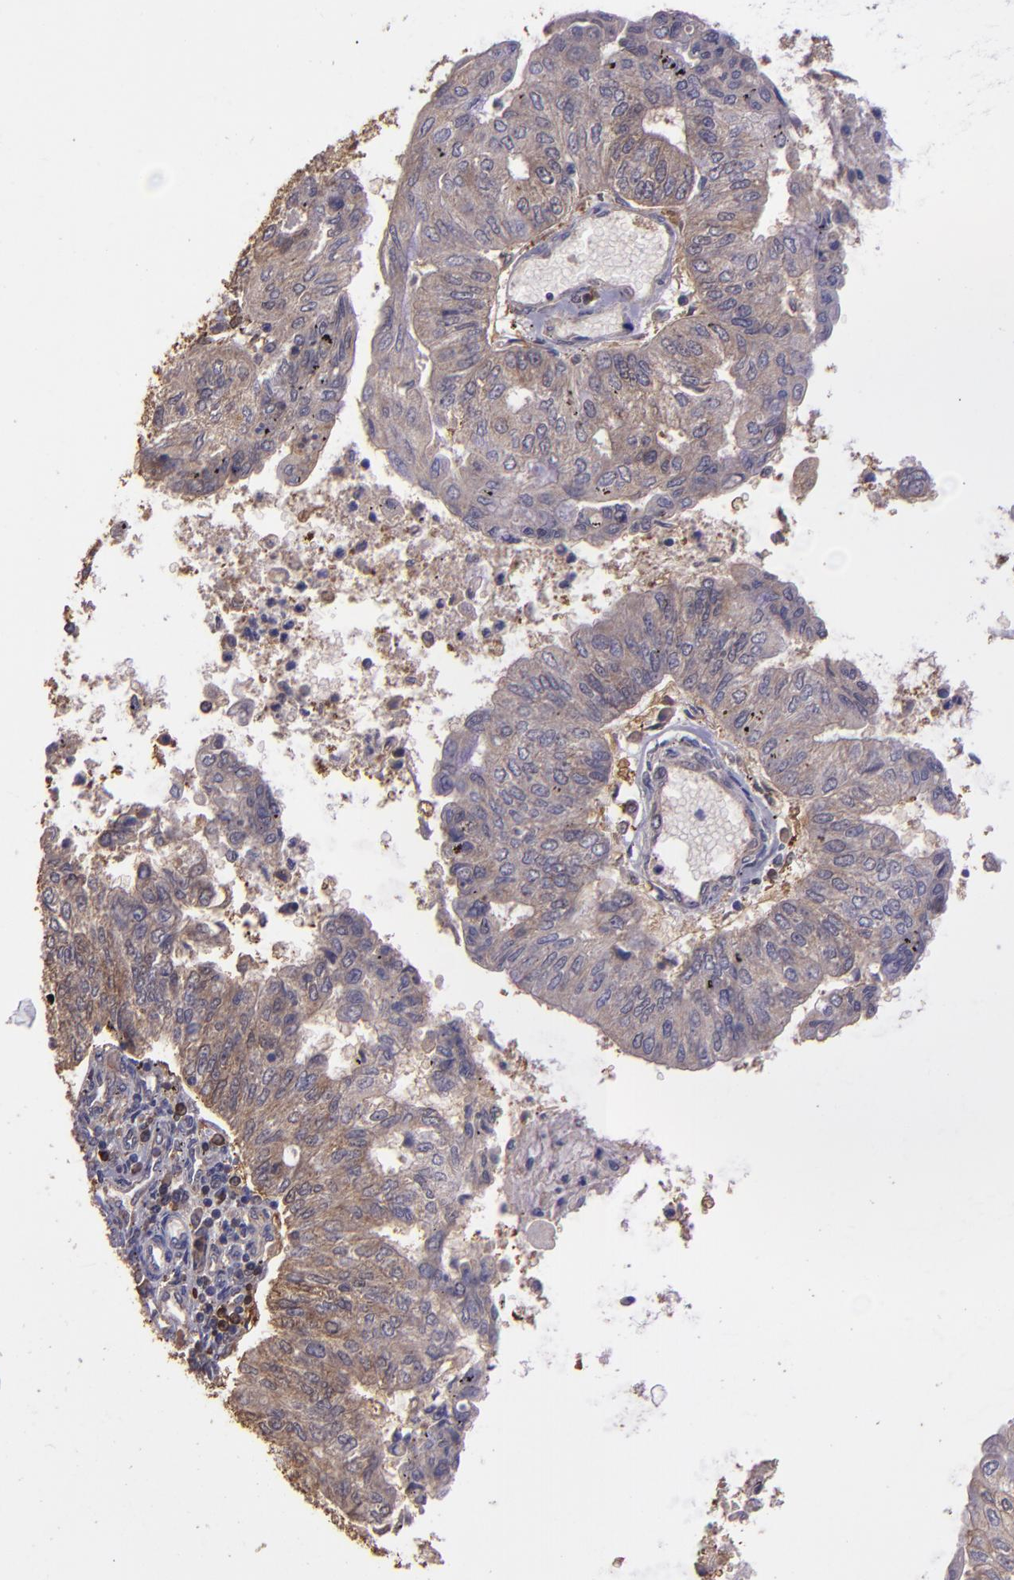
{"staining": {"intensity": "moderate", "quantity": ">75%", "location": "cytoplasmic/membranous"}, "tissue": "endometrial cancer", "cell_type": "Tumor cells", "image_type": "cancer", "snomed": [{"axis": "morphology", "description": "Adenocarcinoma, NOS"}, {"axis": "topography", "description": "Endometrium"}], "caption": "Endometrial adenocarcinoma tissue displays moderate cytoplasmic/membranous positivity in about >75% of tumor cells", "gene": "PAPPA", "patient": {"sex": "female", "age": 59}}